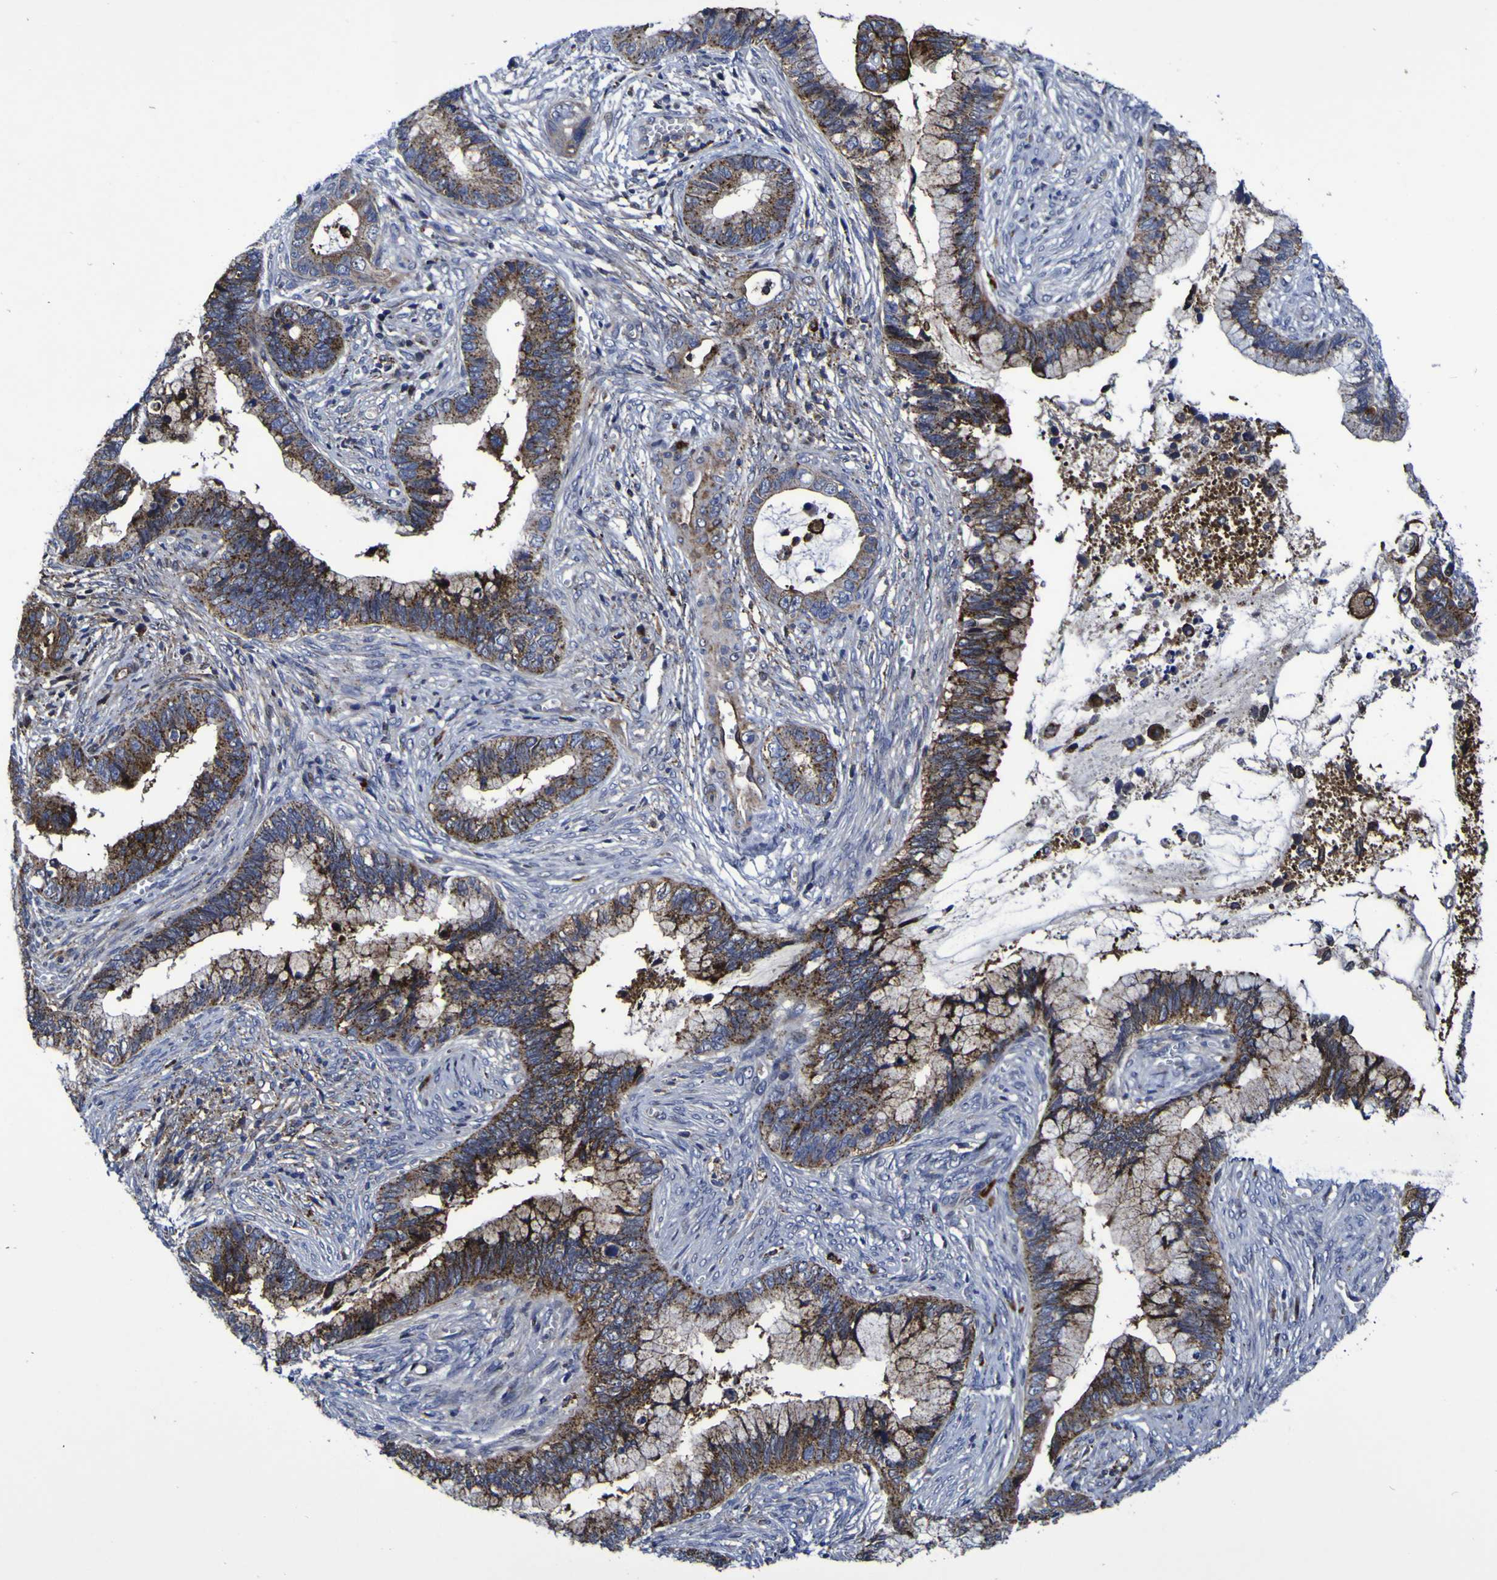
{"staining": {"intensity": "strong", "quantity": ">75%", "location": "cytoplasmic/membranous"}, "tissue": "cervical cancer", "cell_type": "Tumor cells", "image_type": "cancer", "snomed": [{"axis": "morphology", "description": "Adenocarcinoma, NOS"}, {"axis": "topography", "description": "Cervix"}], "caption": "Cervical cancer stained with IHC exhibits strong cytoplasmic/membranous positivity in approximately >75% of tumor cells. The protein of interest is shown in brown color, while the nuclei are stained blue.", "gene": "MGLL", "patient": {"sex": "female", "age": 44}}